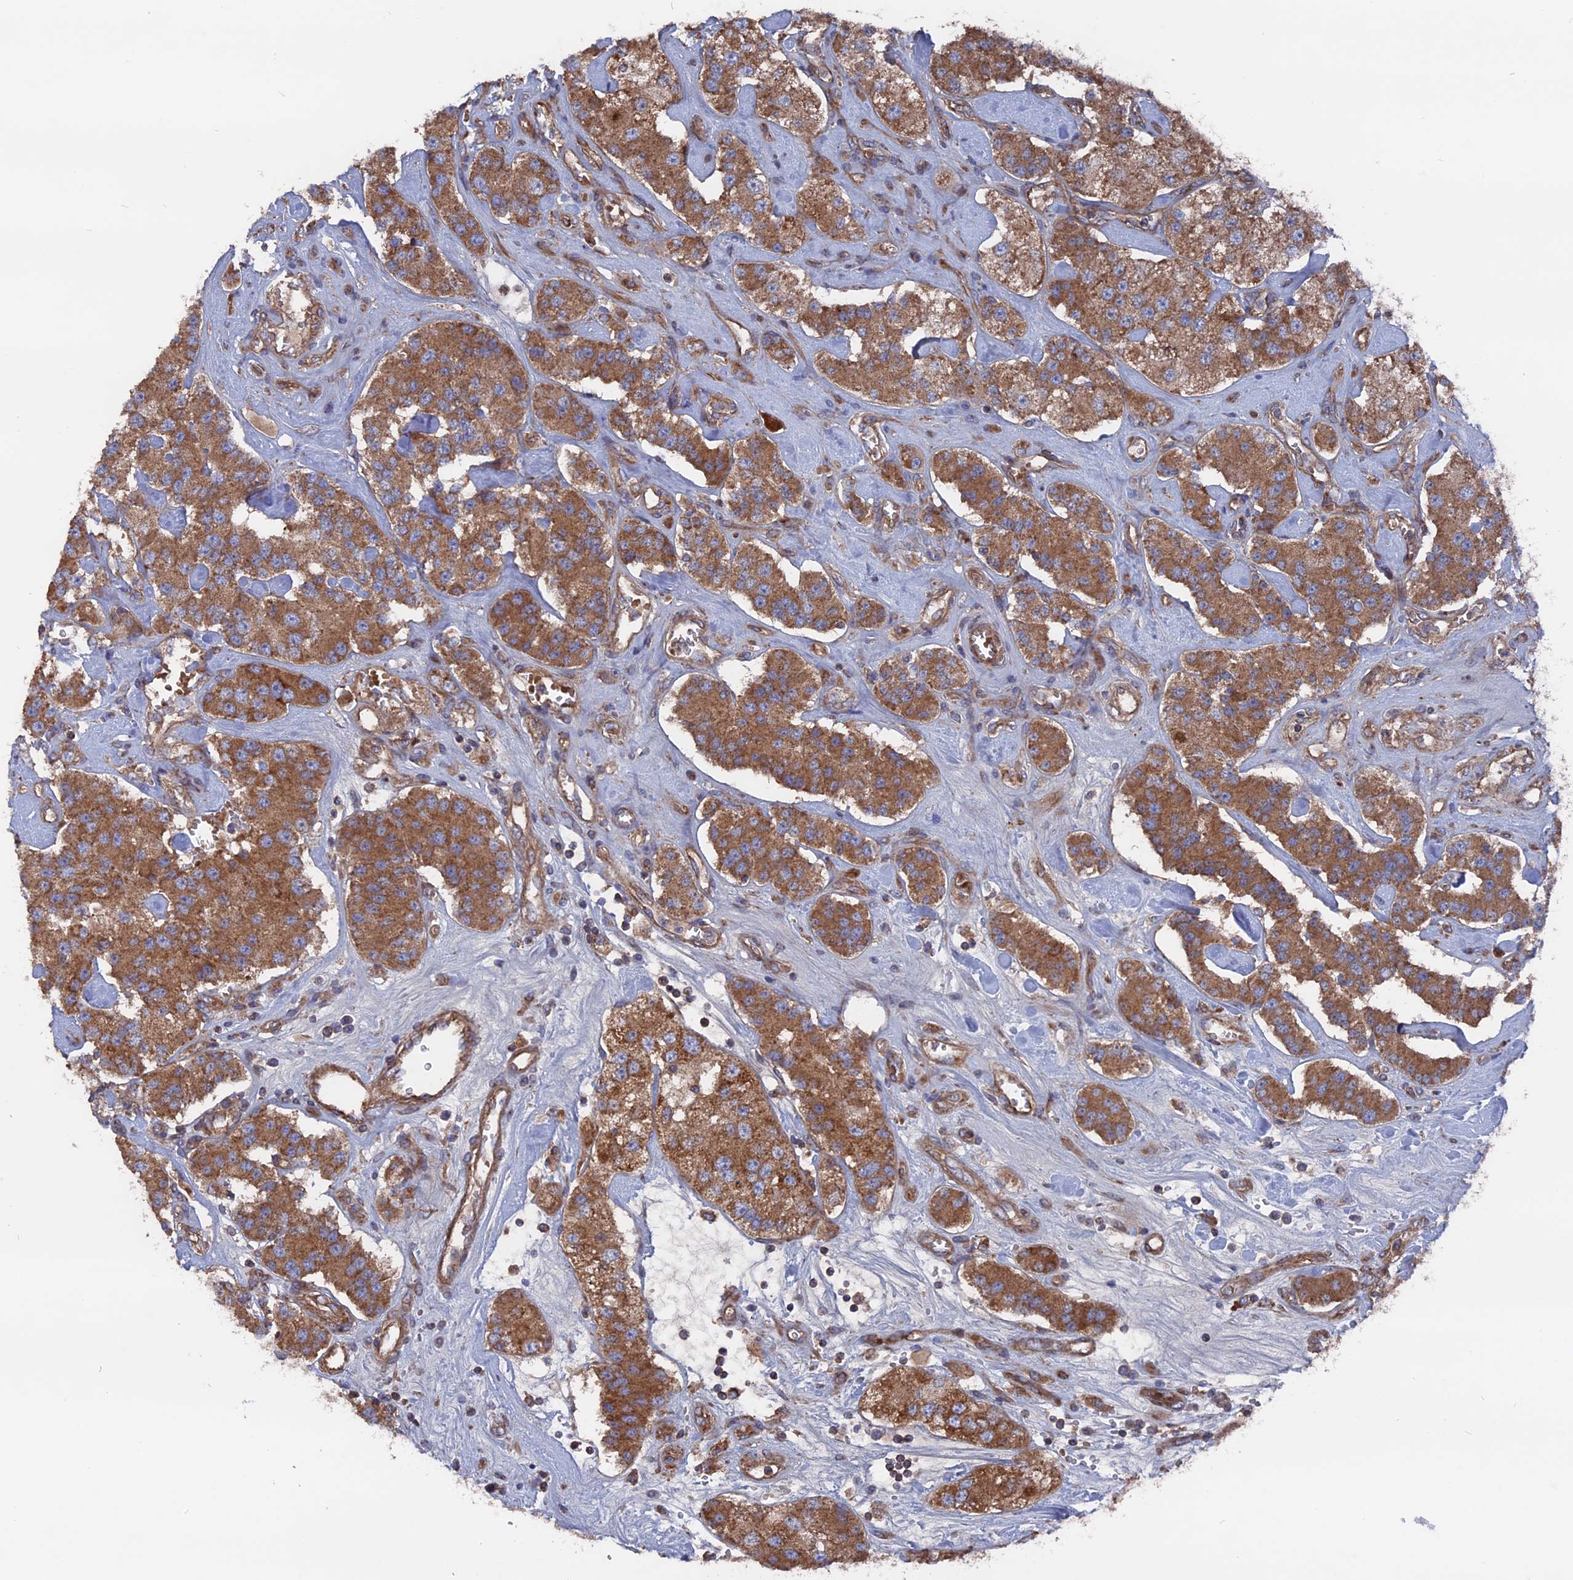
{"staining": {"intensity": "moderate", "quantity": ">75%", "location": "cytoplasmic/membranous"}, "tissue": "carcinoid", "cell_type": "Tumor cells", "image_type": "cancer", "snomed": [{"axis": "morphology", "description": "Carcinoid, malignant, NOS"}, {"axis": "topography", "description": "Pancreas"}], "caption": "Malignant carcinoid stained with a protein marker reveals moderate staining in tumor cells.", "gene": "TELO2", "patient": {"sex": "male", "age": 41}}